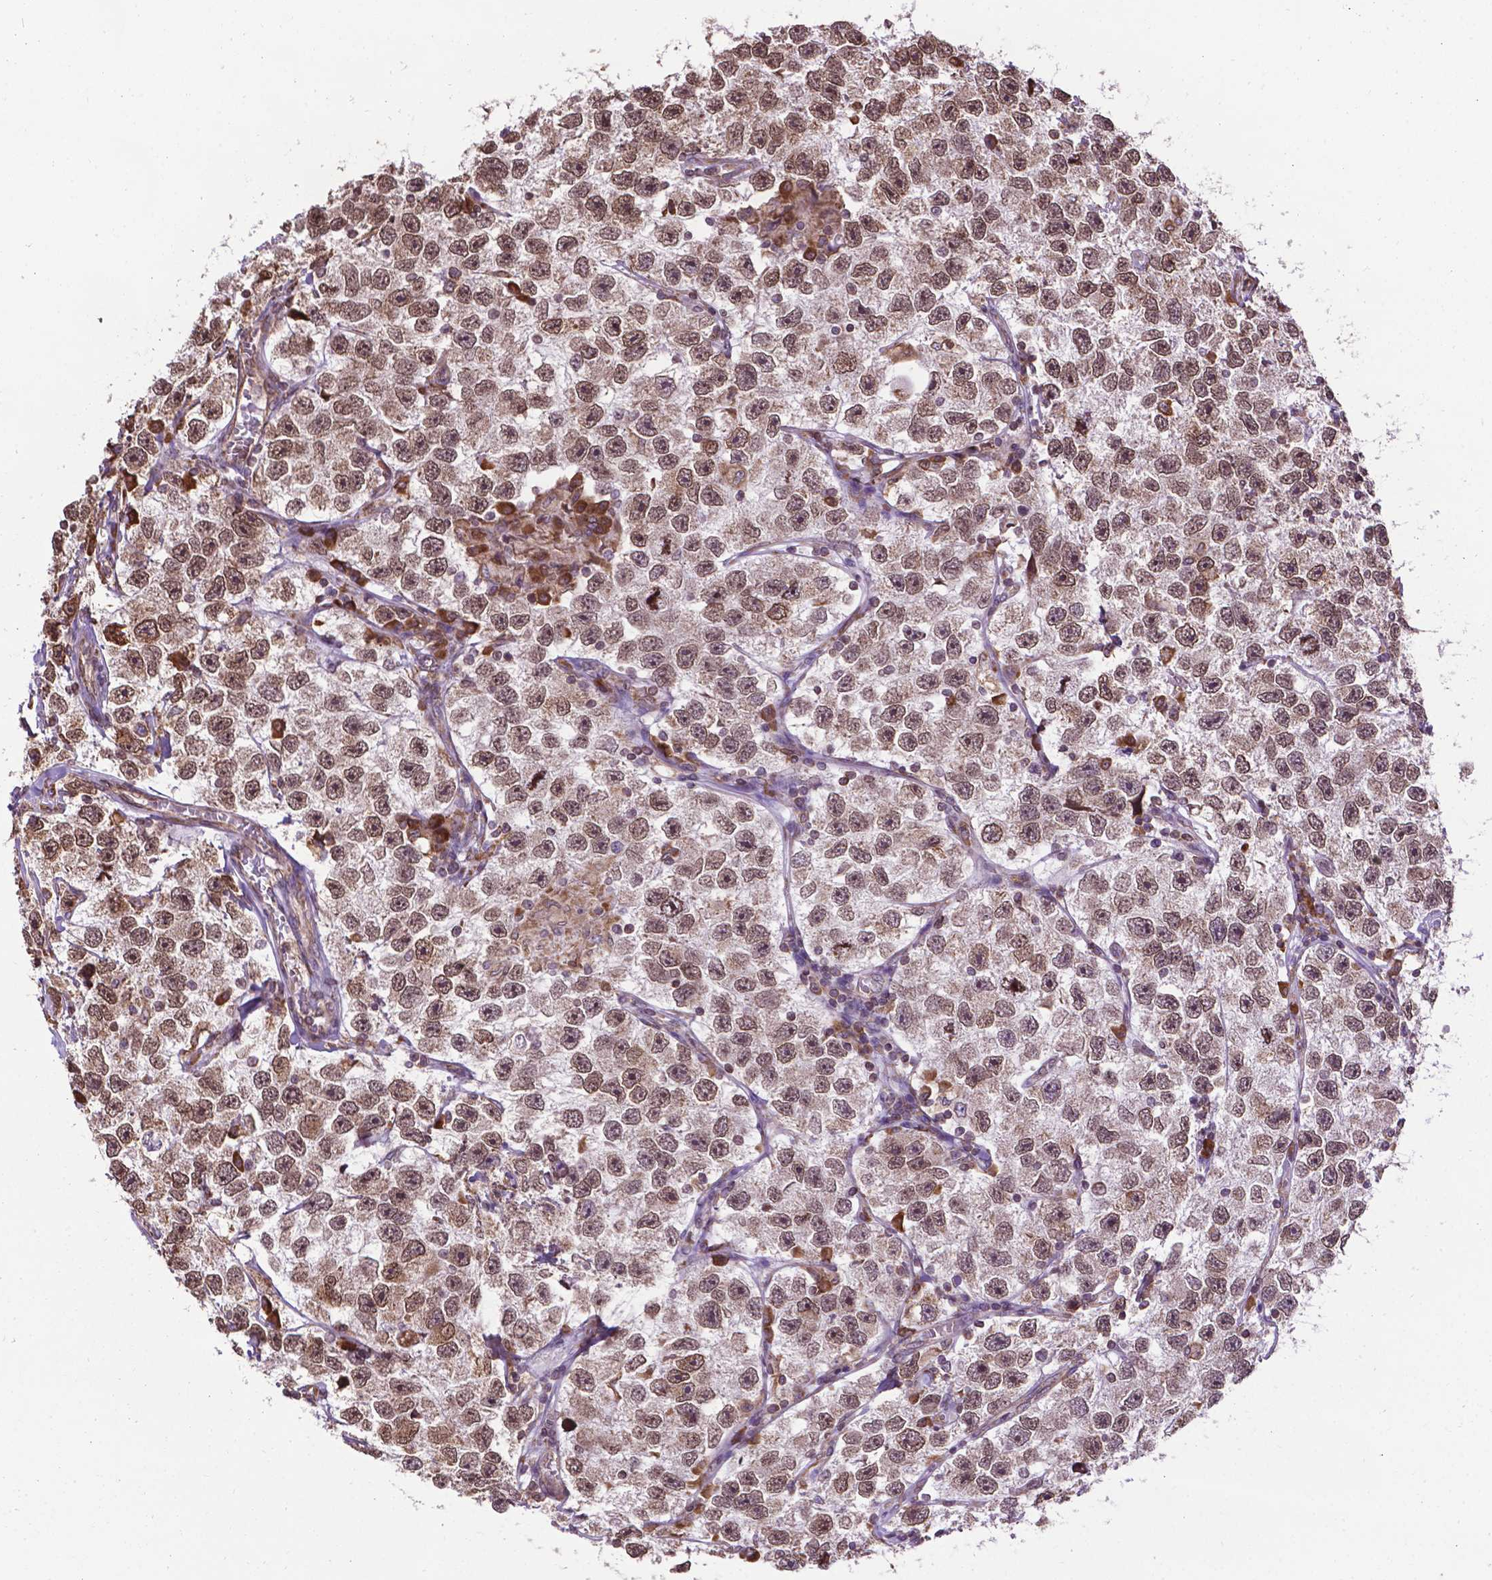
{"staining": {"intensity": "moderate", "quantity": ">75%", "location": "nuclear"}, "tissue": "testis cancer", "cell_type": "Tumor cells", "image_type": "cancer", "snomed": [{"axis": "morphology", "description": "Seminoma, NOS"}, {"axis": "topography", "description": "Testis"}], "caption": "Moderate nuclear positivity for a protein is appreciated in approximately >75% of tumor cells of testis cancer (seminoma) using immunohistochemistry (IHC).", "gene": "GANAB", "patient": {"sex": "male", "age": 26}}